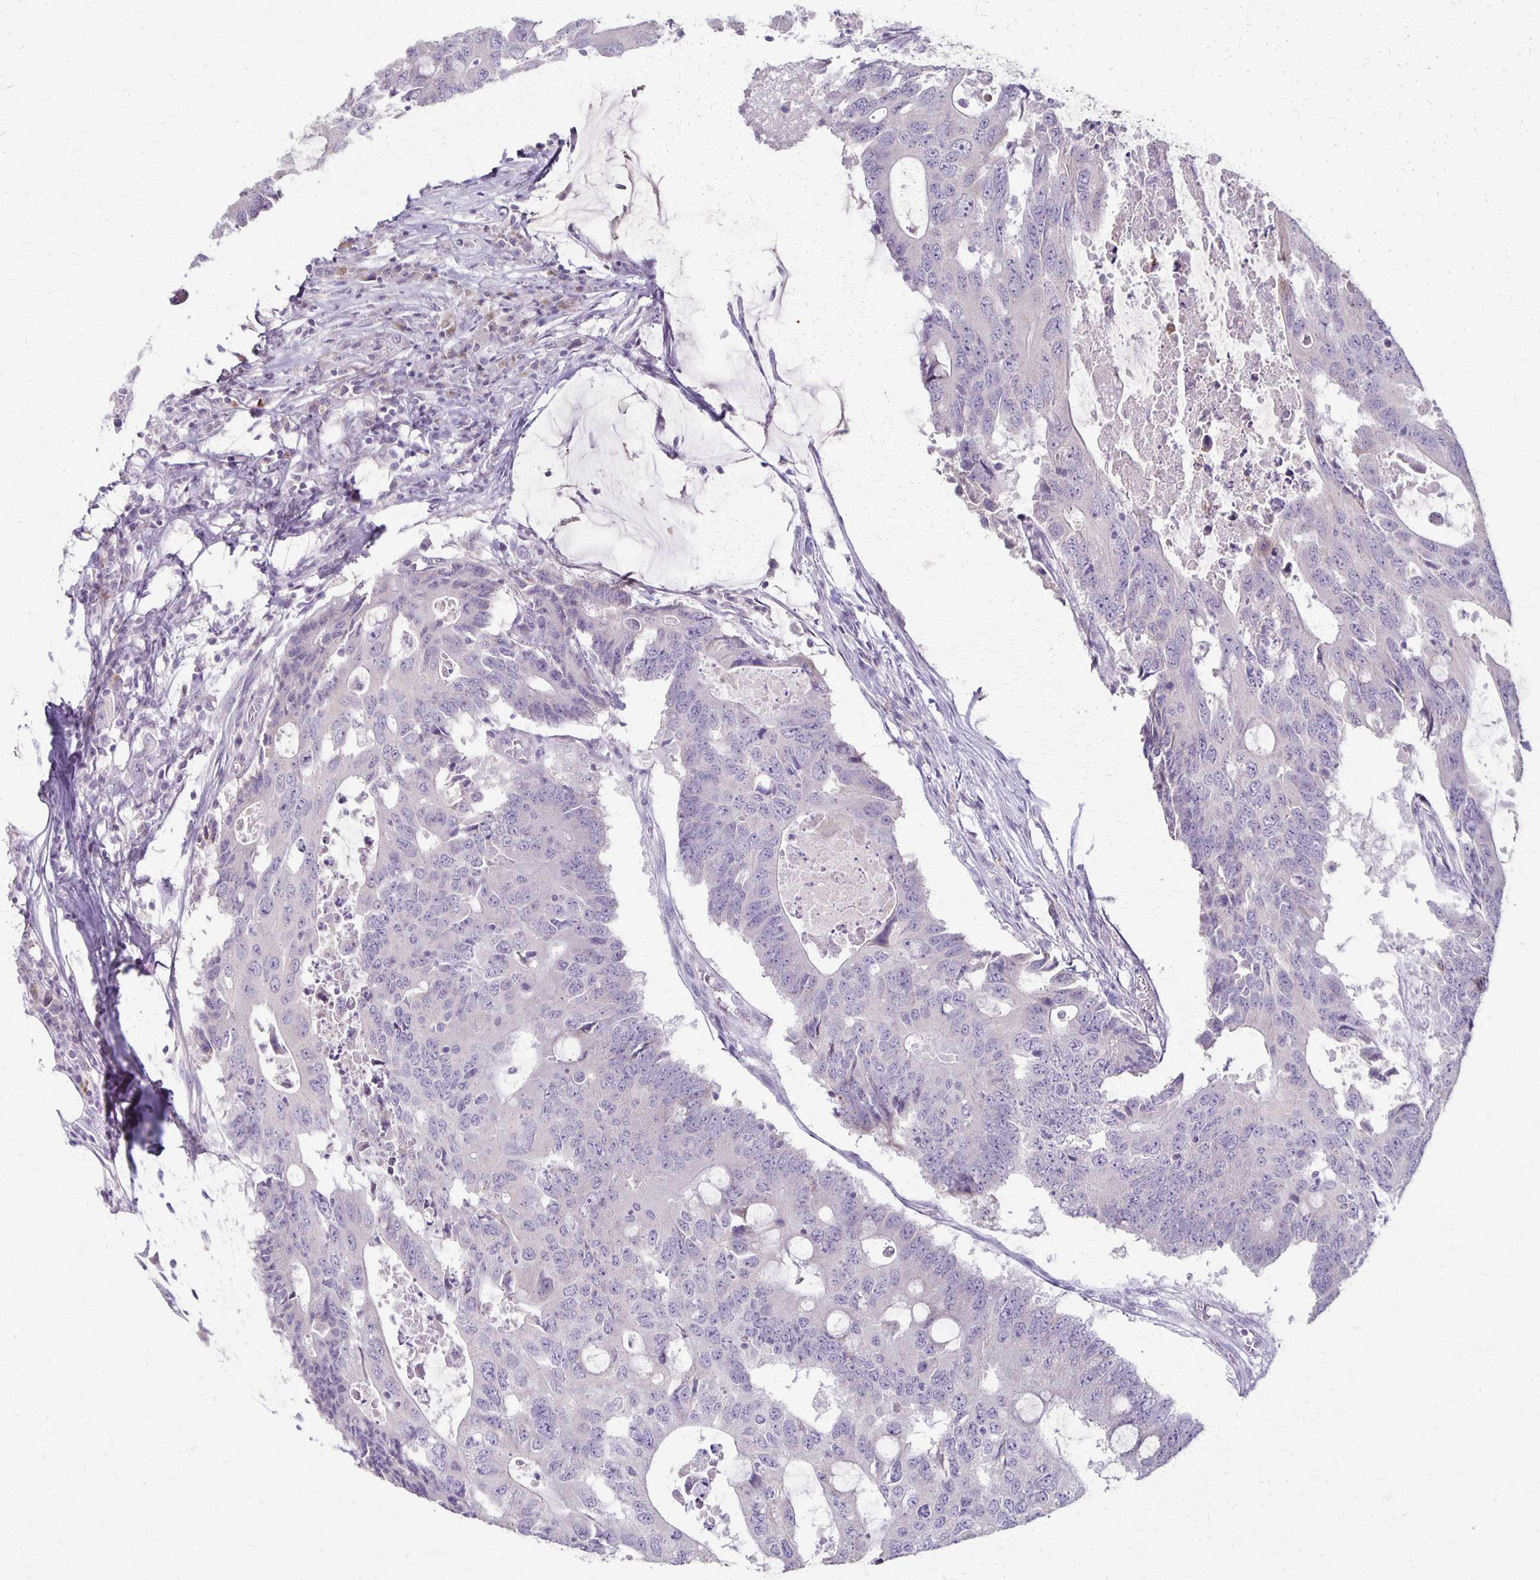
{"staining": {"intensity": "negative", "quantity": "none", "location": "none"}, "tissue": "colorectal cancer", "cell_type": "Tumor cells", "image_type": "cancer", "snomed": [{"axis": "morphology", "description": "Adenocarcinoma, NOS"}, {"axis": "topography", "description": "Colon"}], "caption": "Immunohistochemistry (IHC) of human colorectal cancer (adenocarcinoma) demonstrates no positivity in tumor cells.", "gene": "SLC35E2B", "patient": {"sex": "male", "age": 71}}